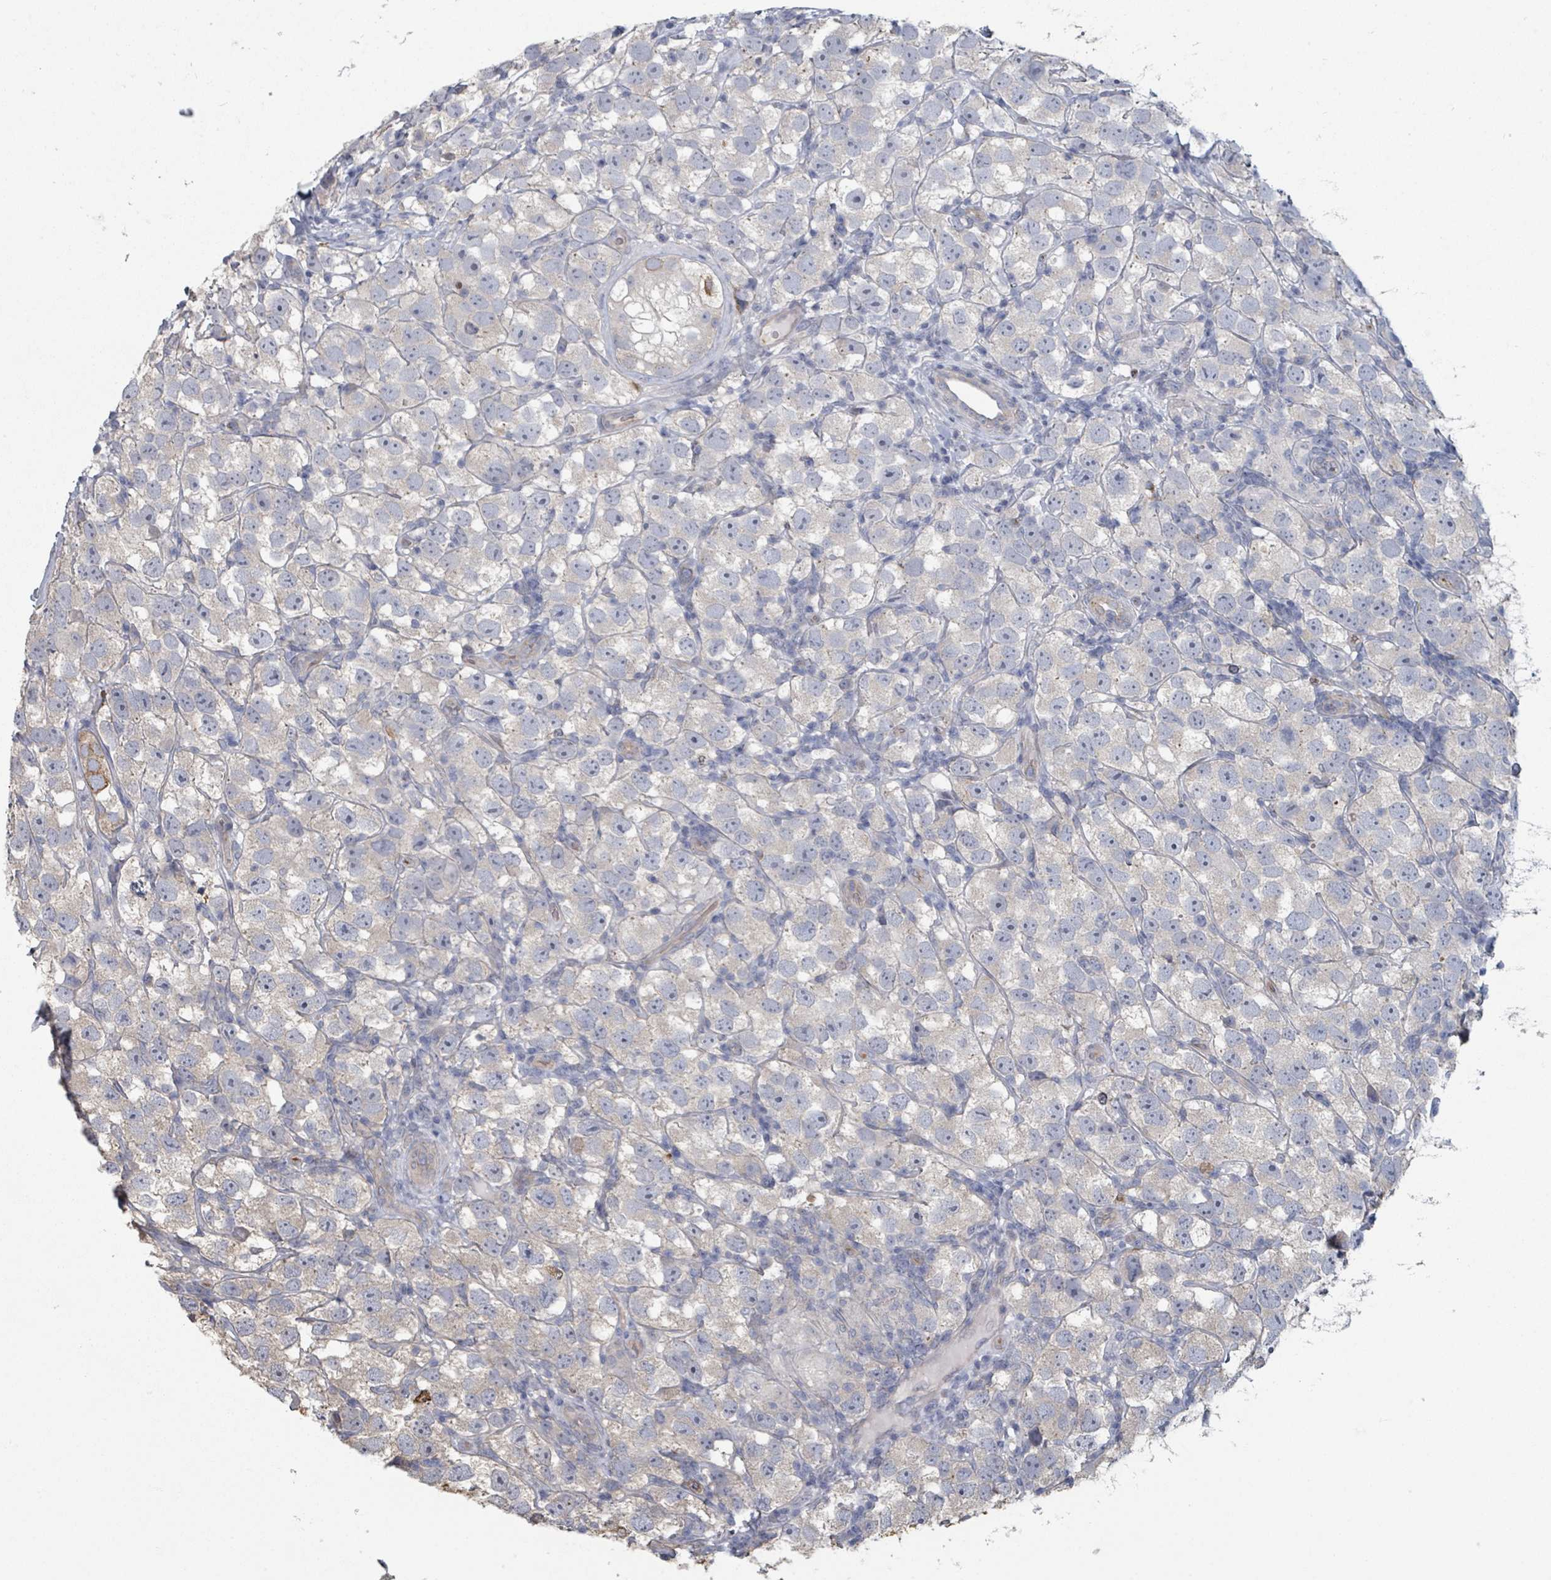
{"staining": {"intensity": "negative", "quantity": "none", "location": "none"}, "tissue": "testis cancer", "cell_type": "Tumor cells", "image_type": "cancer", "snomed": [{"axis": "morphology", "description": "Seminoma, NOS"}, {"axis": "topography", "description": "Testis"}], "caption": "A micrograph of human testis seminoma is negative for staining in tumor cells.", "gene": "PLAUR", "patient": {"sex": "male", "age": 26}}